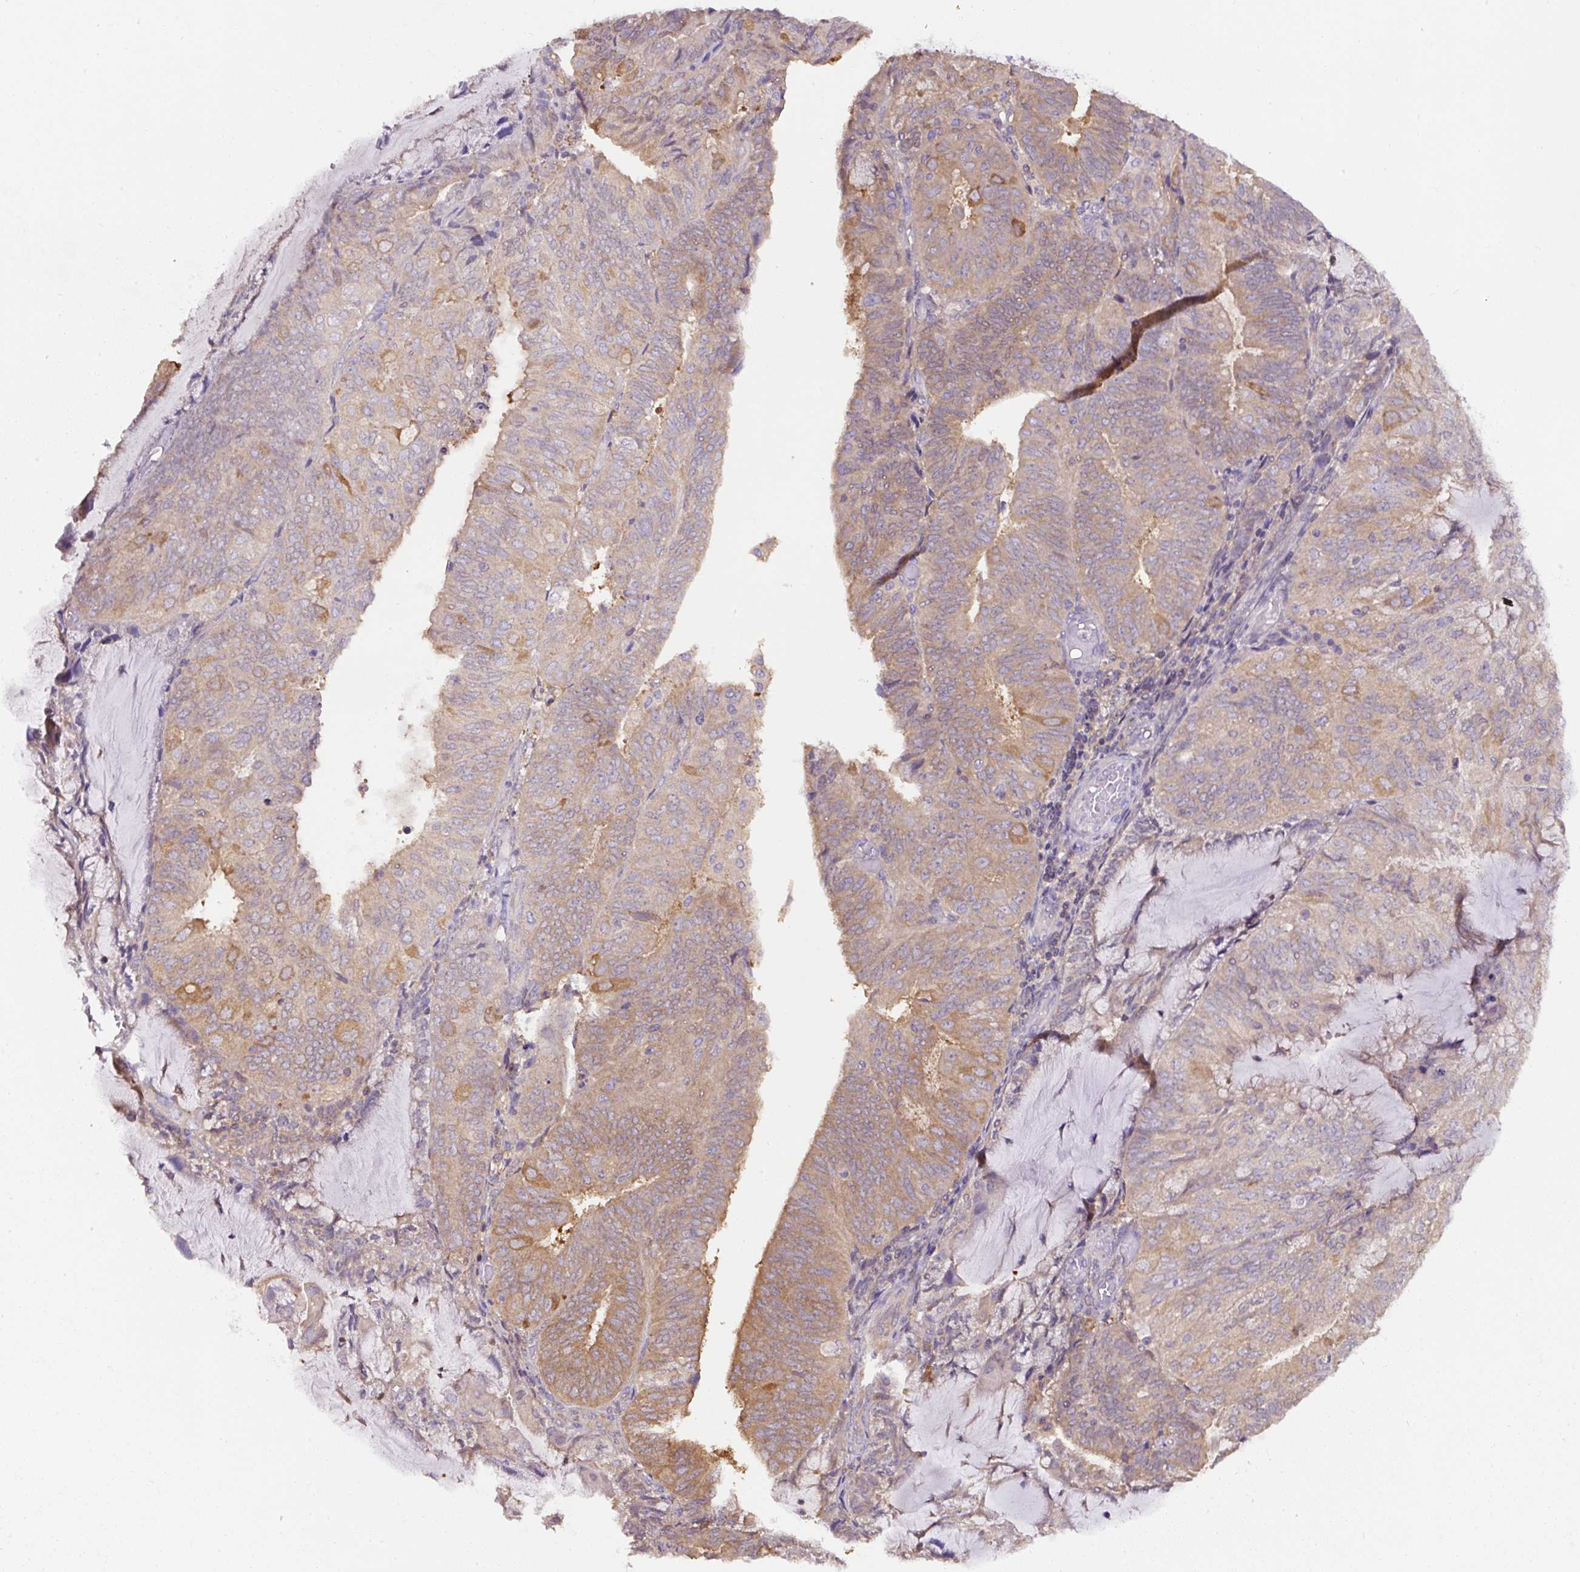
{"staining": {"intensity": "moderate", "quantity": "25%-75%", "location": "cytoplasmic/membranous"}, "tissue": "endometrial cancer", "cell_type": "Tumor cells", "image_type": "cancer", "snomed": [{"axis": "morphology", "description": "Adenocarcinoma, NOS"}, {"axis": "topography", "description": "Endometrium"}], "caption": "A high-resolution image shows IHC staining of endometrial cancer (adenocarcinoma), which exhibits moderate cytoplasmic/membranous staining in approximately 25%-75% of tumor cells.", "gene": "ST13", "patient": {"sex": "female", "age": 81}}